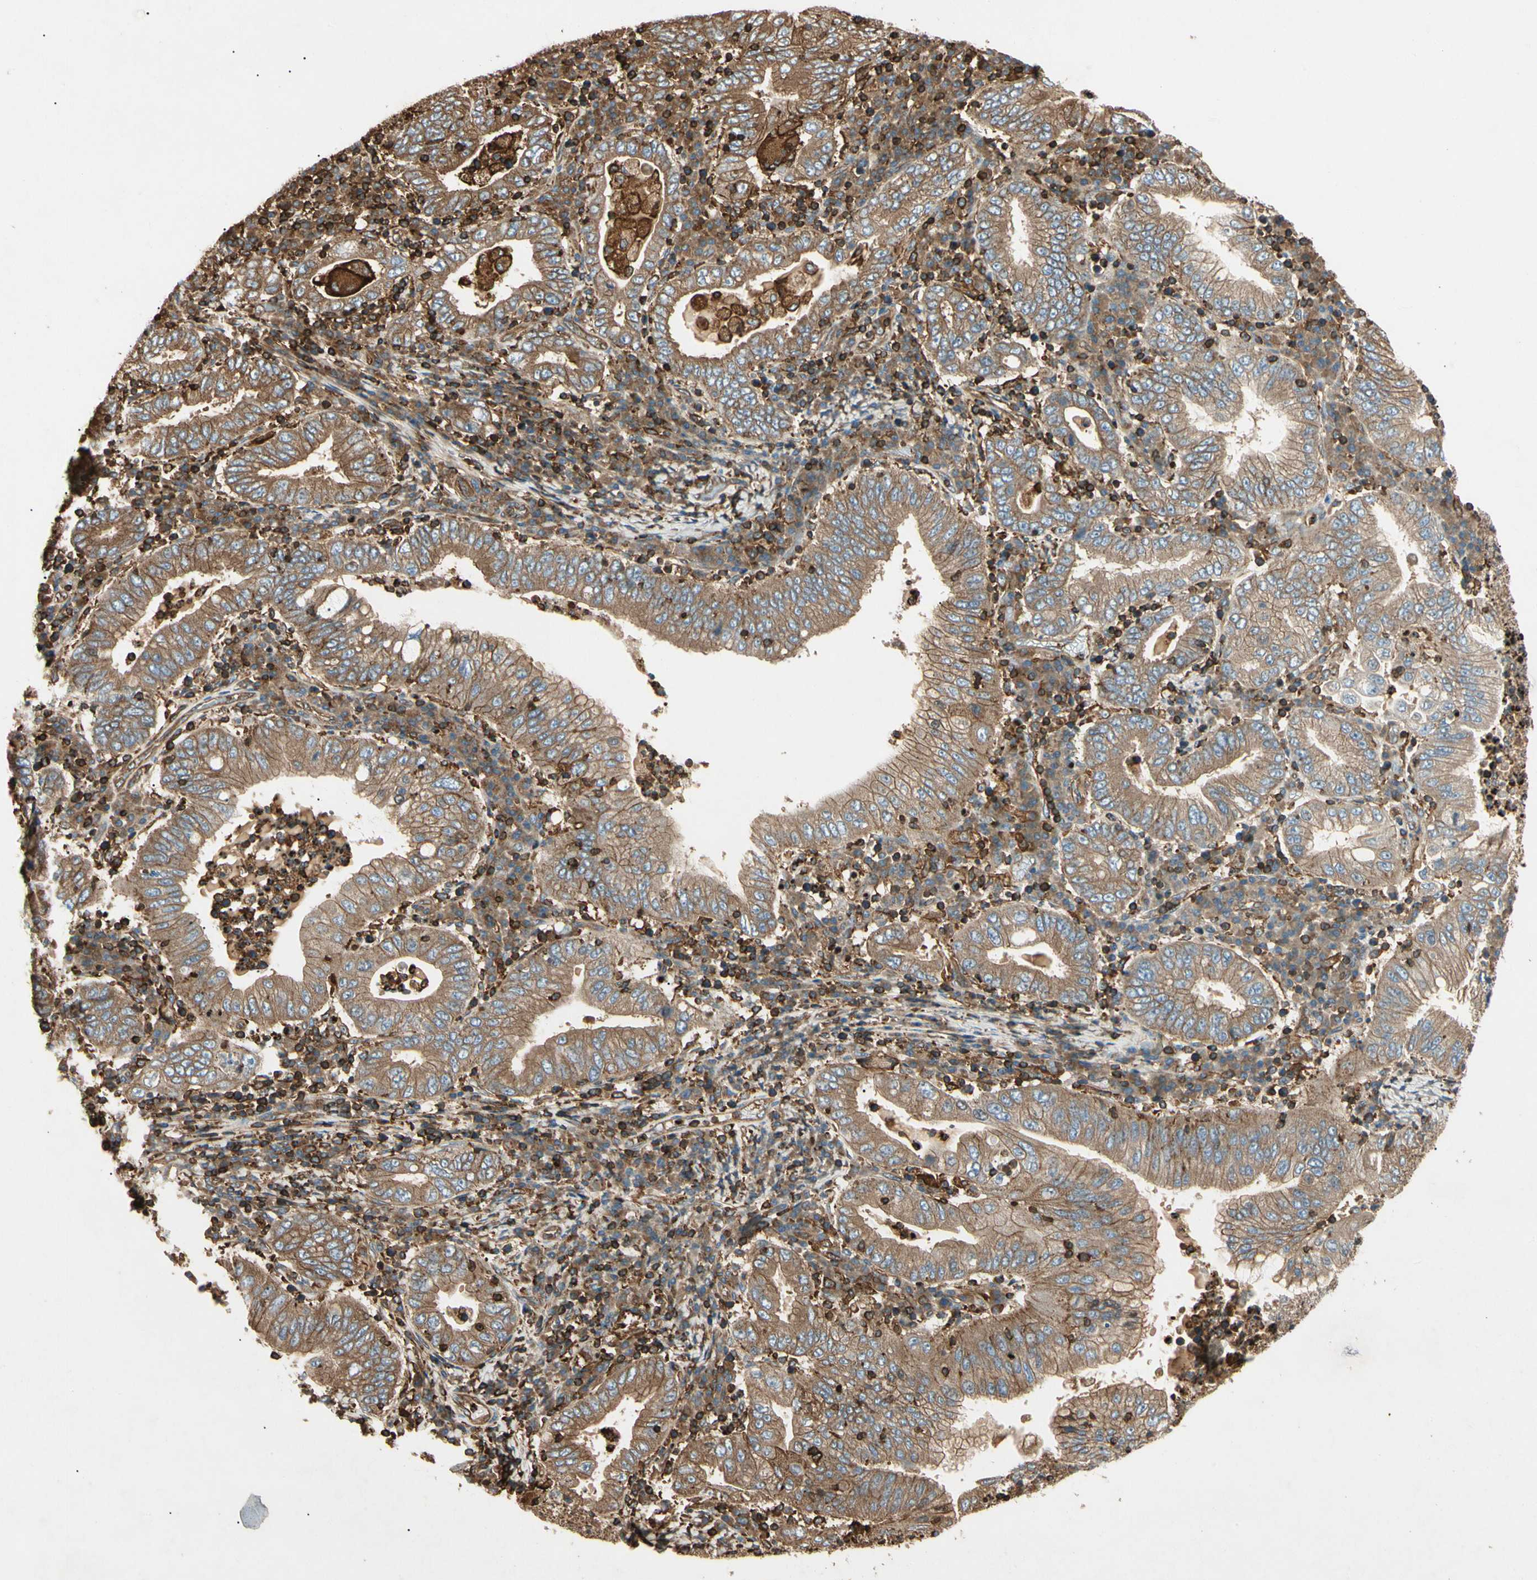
{"staining": {"intensity": "moderate", "quantity": ">75%", "location": "cytoplasmic/membranous"}, "tissue": "stomach cancer", "cell_type": "Tumor cells", "image_type": "cancer", "snomed": [{"axis": "morphology", "description": "Normal tissue, NOS"}, {"axis": "morphology", "description": "Adenocarcinoma, NOS"}, {"axis": "topography", "description": "Esophagus"}, {"axis": "topography", "description": "Stomach, upper"}, {"axis": "topography", "description": "Peripheral nerve tissue"}], "caption": "Brown immunohistochemical staining in stomach cancer shows moderate cytoplasmic/membranous positivity in about >75% of tumor cells.", "gene": "ARPC2", "patient": {"sex": "male", "age": 62}}